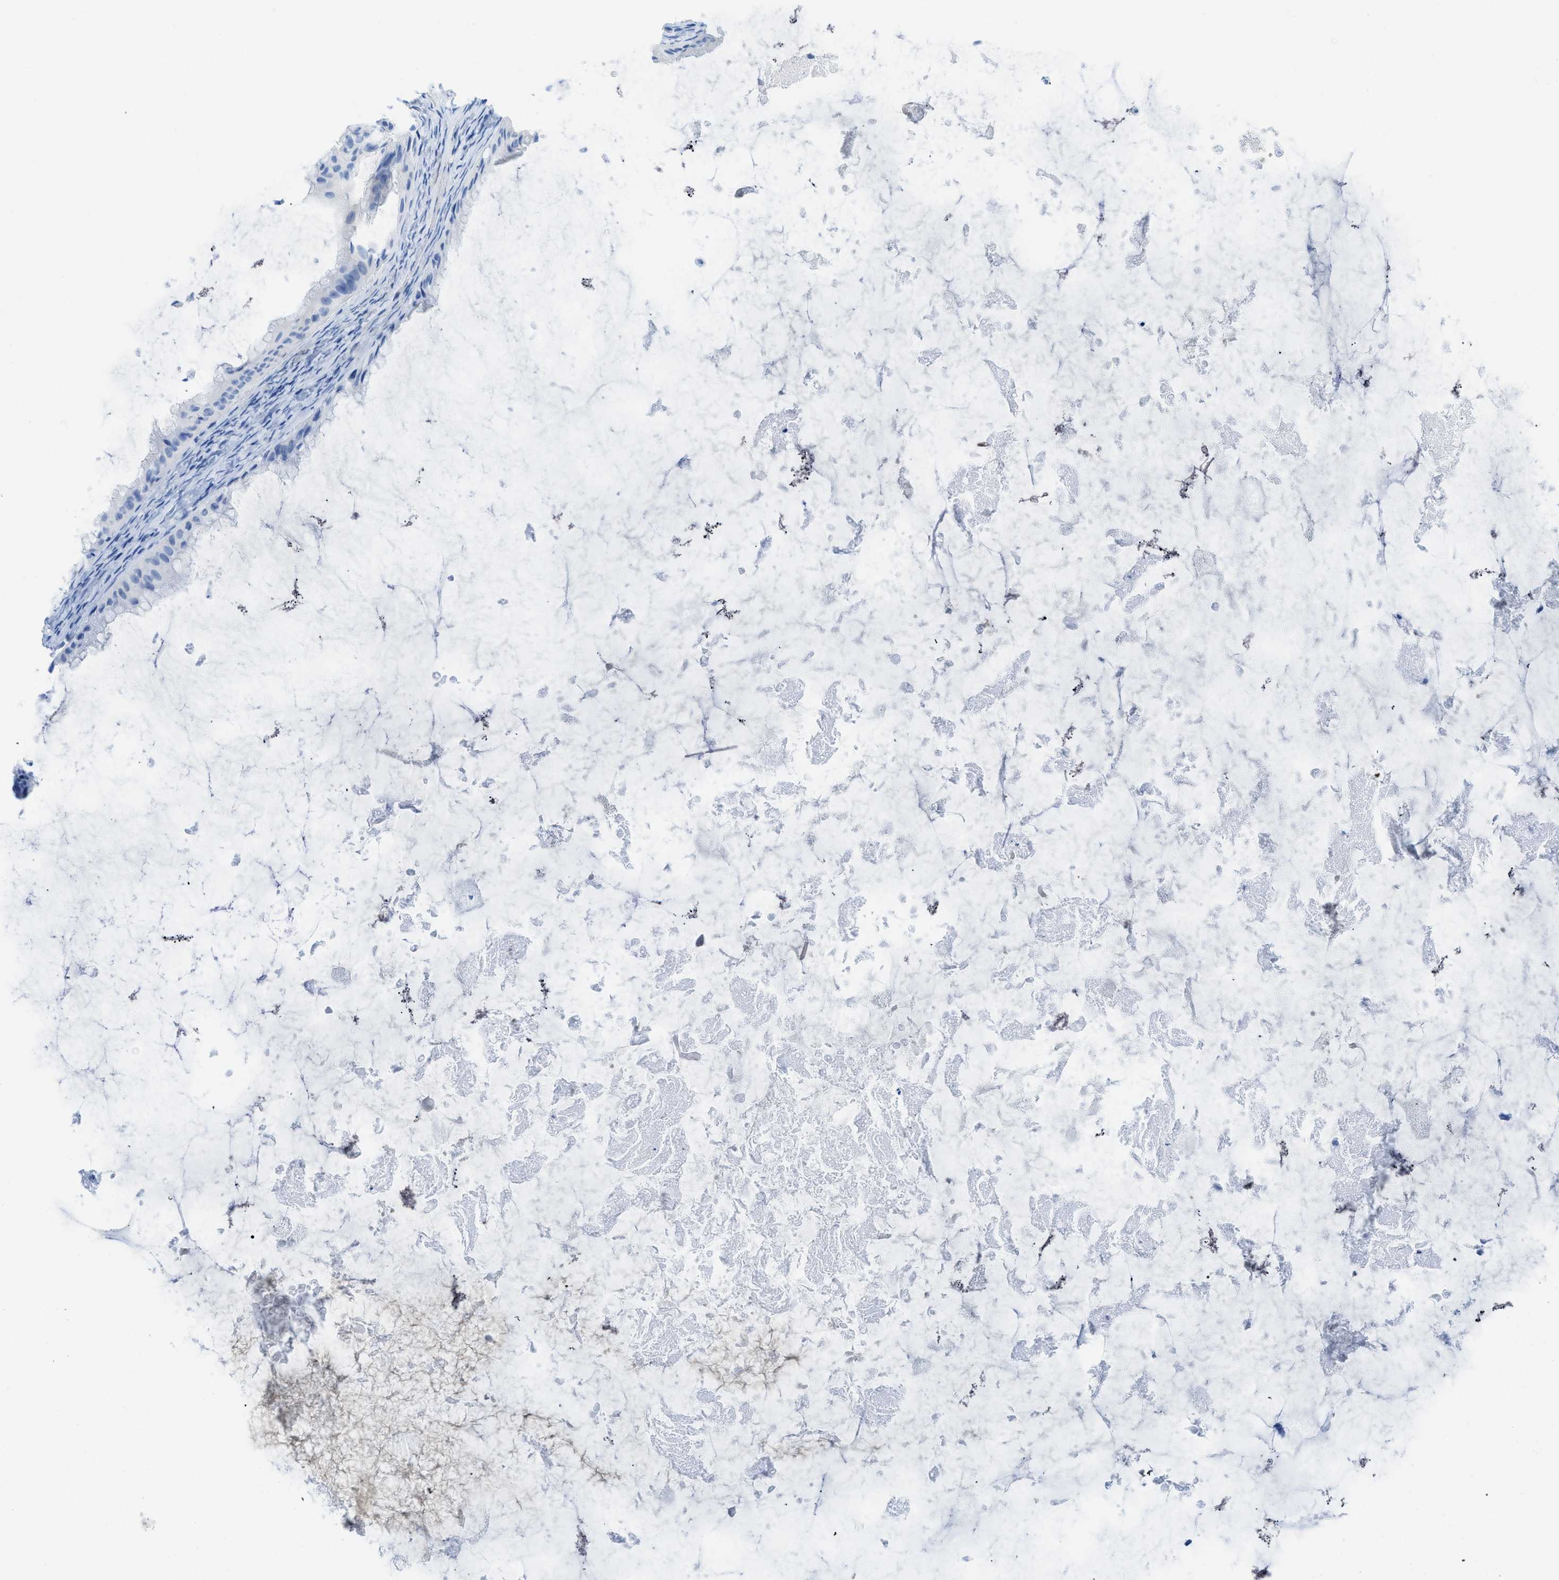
{"staining": {"intensity": "negative", "quantity": "none", "location": "none"}, "tissue": "ovarian cancer", "cell_type": "Tumor cells", "image_type": "cancer", "snomed": [{"axis": "morphology", "description": "Cystadenocarcinoma, mucinous, NOS"}, {"axis": "topography", "description": "Ovary"}], "caption": "This is a histopathology image of immunohistochemistry staining of mucinous cystadenocarcinoma (ovarian), which shows no staining in tumor cells.", "gene": "COL3A1", "patient": {"sex": "female", "age": 61}}